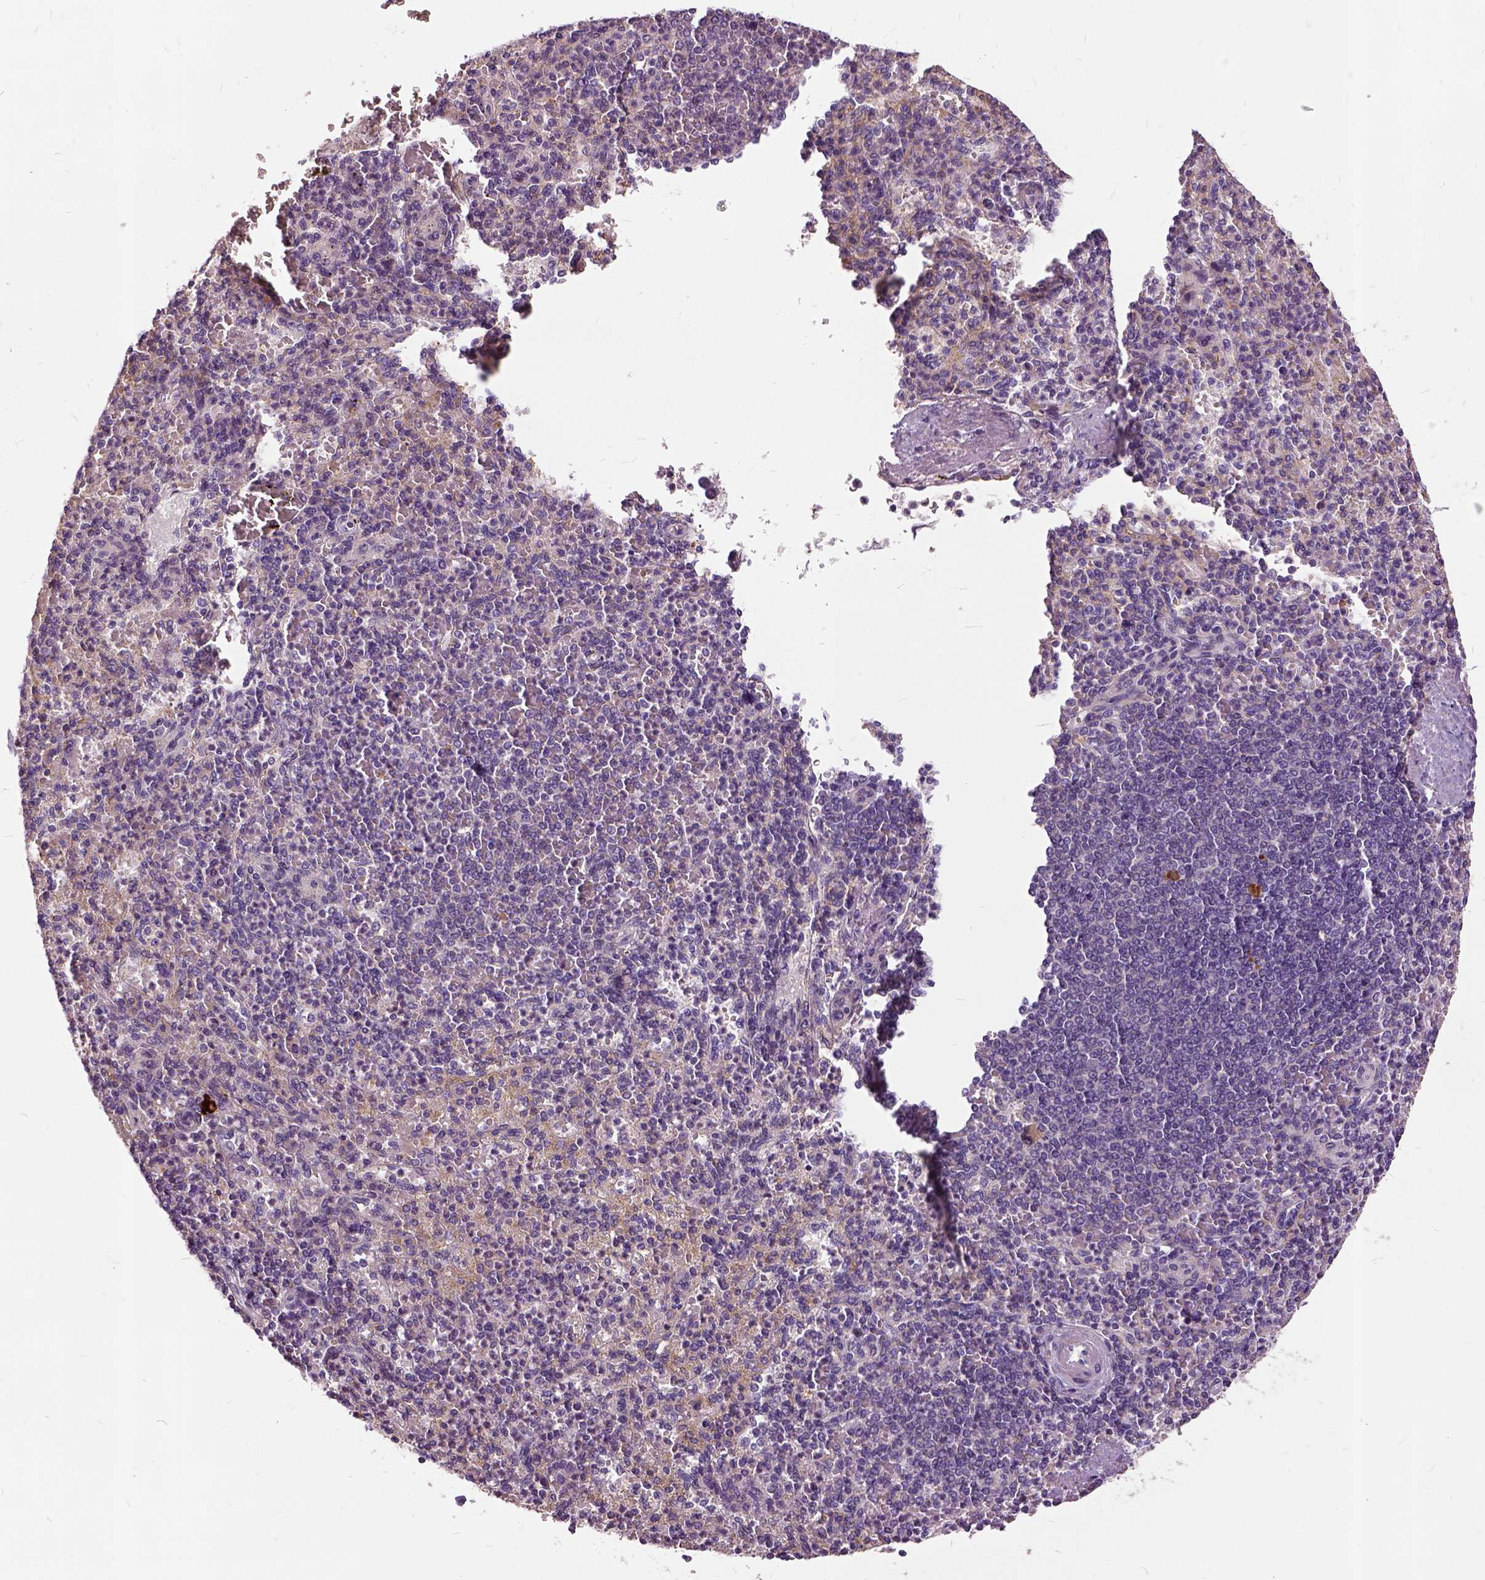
{"staining": {"intensity": "negative", "quantity": "none", "location": "none"}, "tissue": "spleen", "cell_type": "Cells in red pulp", "image_type": "normal", "snomed": [{"axis": "morphology", "description": "Normal tissue, NOS"}, {"axis": "topography", "description": "Spleen"}], "caption": "Immunohistochemistry (IHC) histopathology image of unremarkable spleen: human spleen stained with DAB displays no significant protein expression in cells in red pulp.", "gene": "ILRUN", "patient": {"sex": "female", "age": 74}}